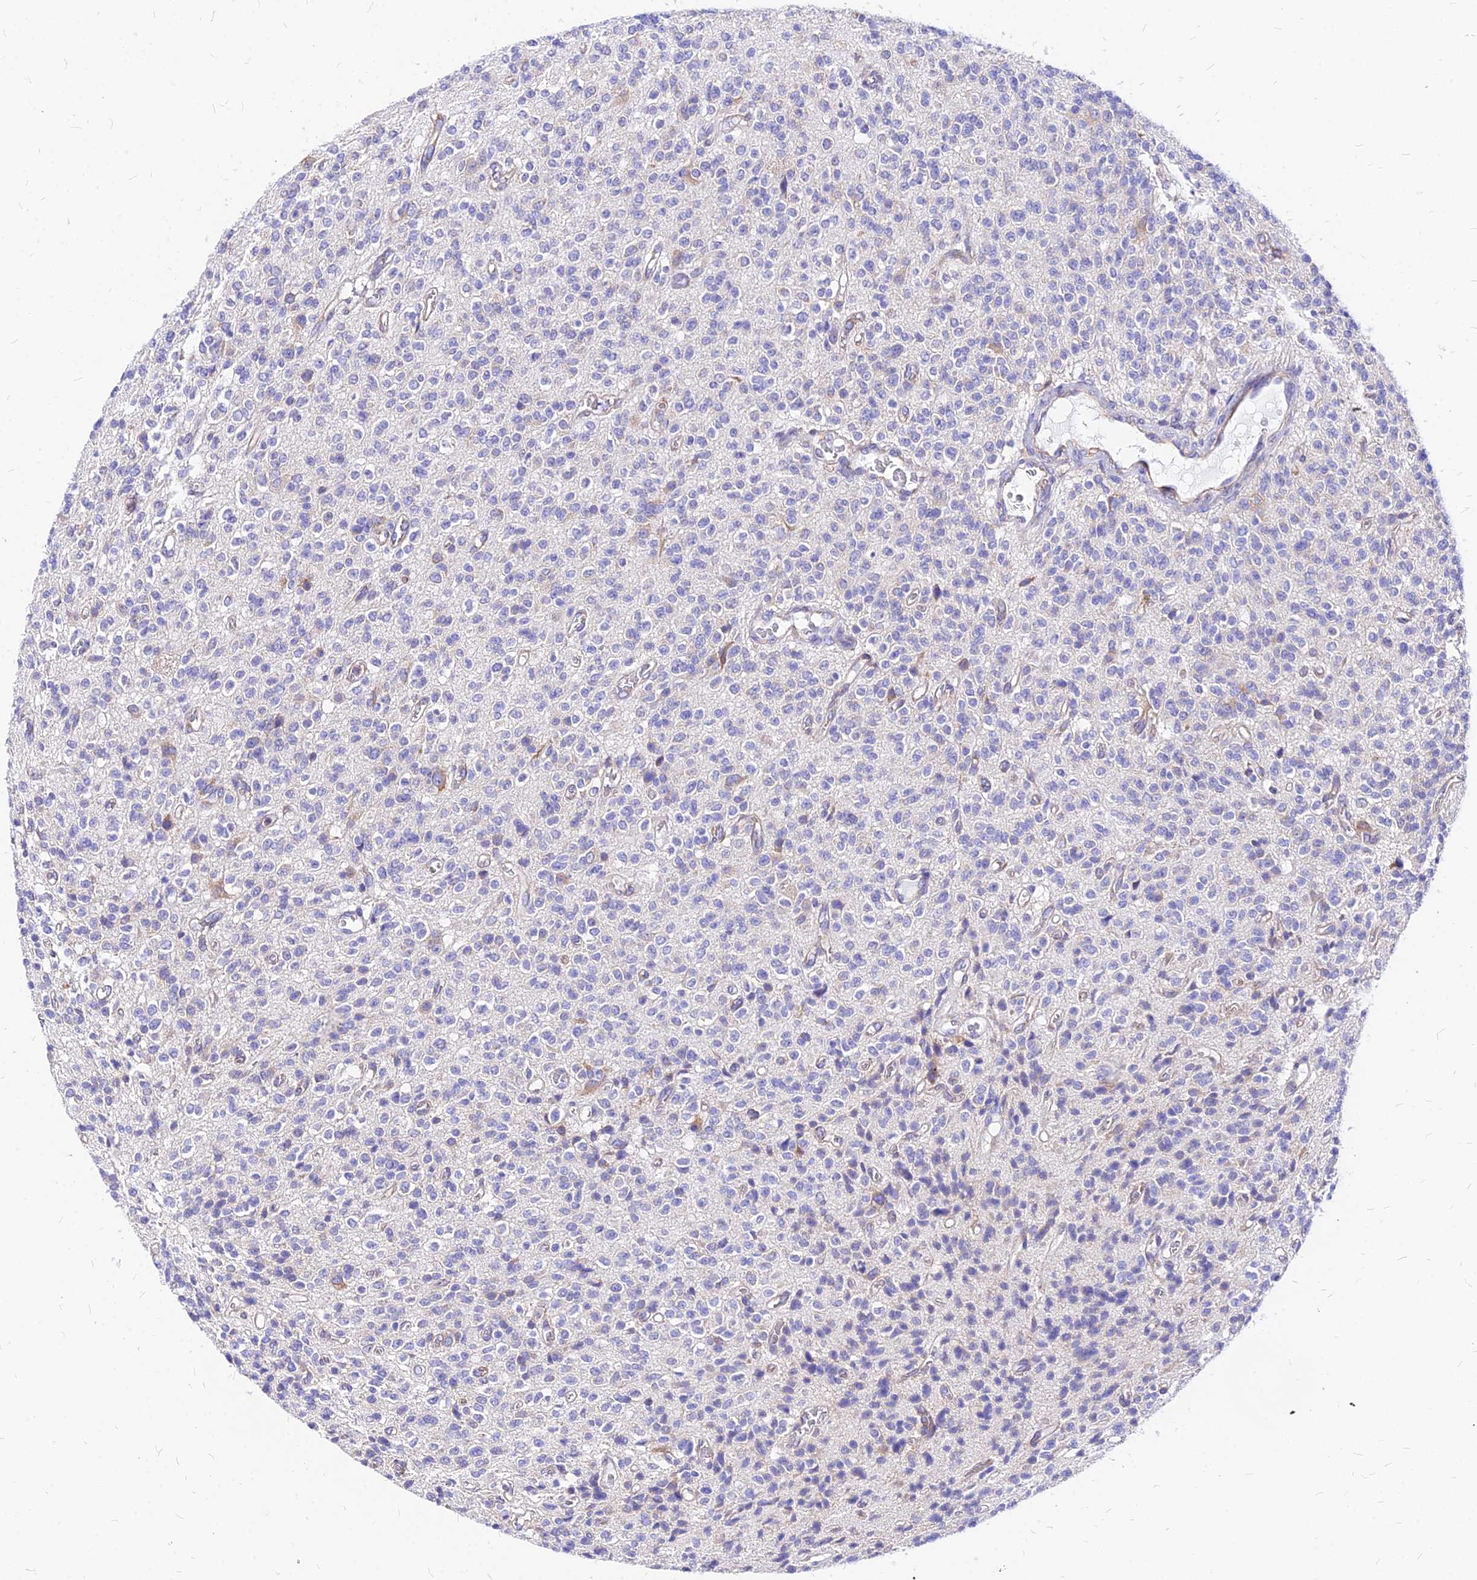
{"staining": {"intensity": "negative", "quantity": "none", "location": "none"}, "tissue": "glioma", "cell_type": "Tumor cells", "image_type": "cancer", "snomed": [{"axis": "morphology", "description": "Glioma, malignant, High grade"}, {"axis": "topography", "description": "Brain"}], "caption": "Protein analysis of glioma shows no significant expression in tumor cells.", "gene": "RPL19", "patient": {"sex": "male", "age": 34}}